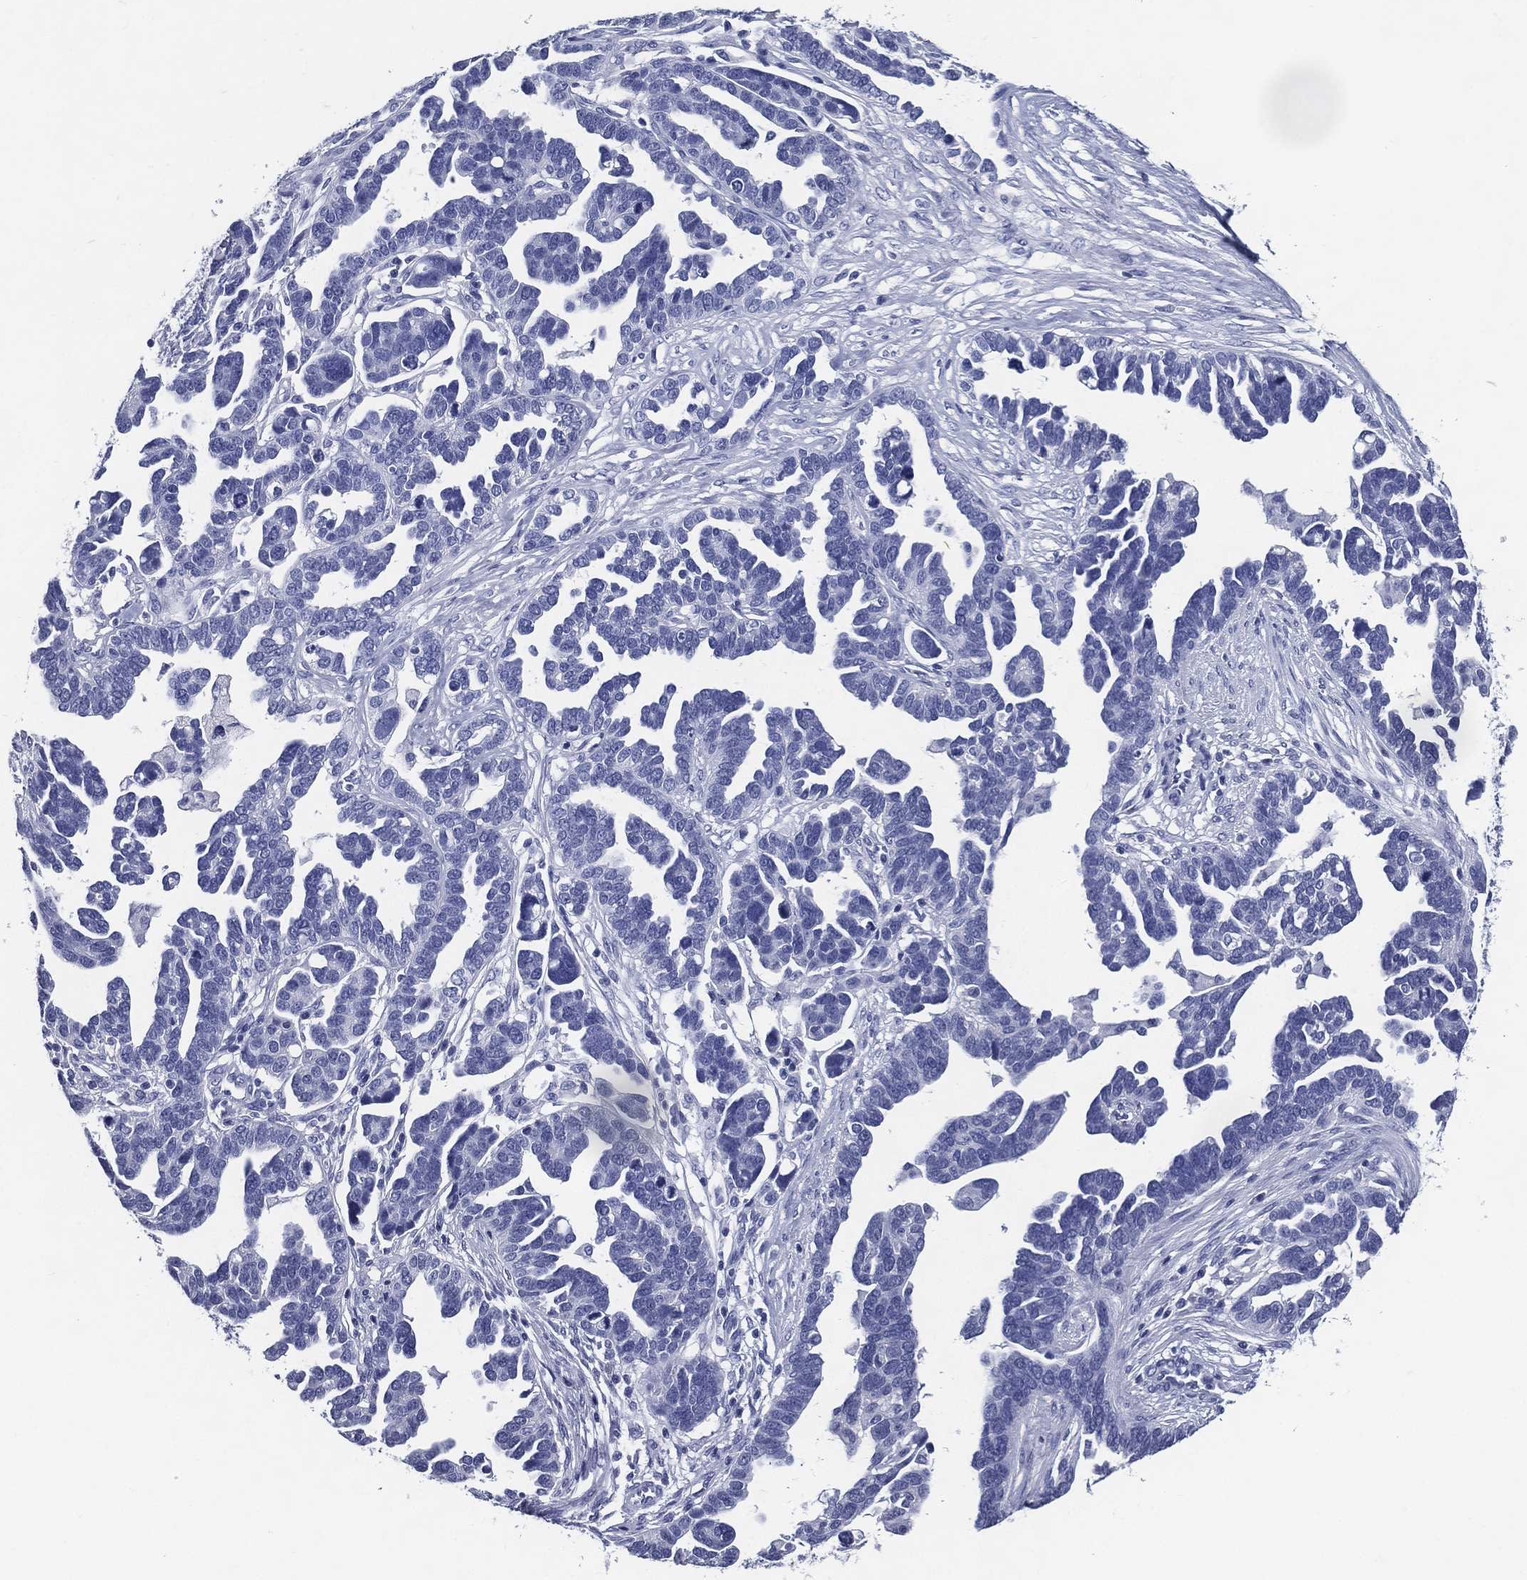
{"staining": {"intensity": "negative", "quantity": "none", "location": "none"}, "tissue": "ovarian cancer", "cell_type": "Tumor cells", "image_type": "cancer", "snomed": [{"axis": "morphology", "description": "Cystadenocarcinoma, serous, NOS"}, {"axis": "topography", "description": "Ovary"}], "caption": "Micrograph shows no protein positivity in tumor cells of ovarian serous cystadenocarcinoma tissue.", "gene": "ACE2", "patient": {"sex": "female", "age": 54}}